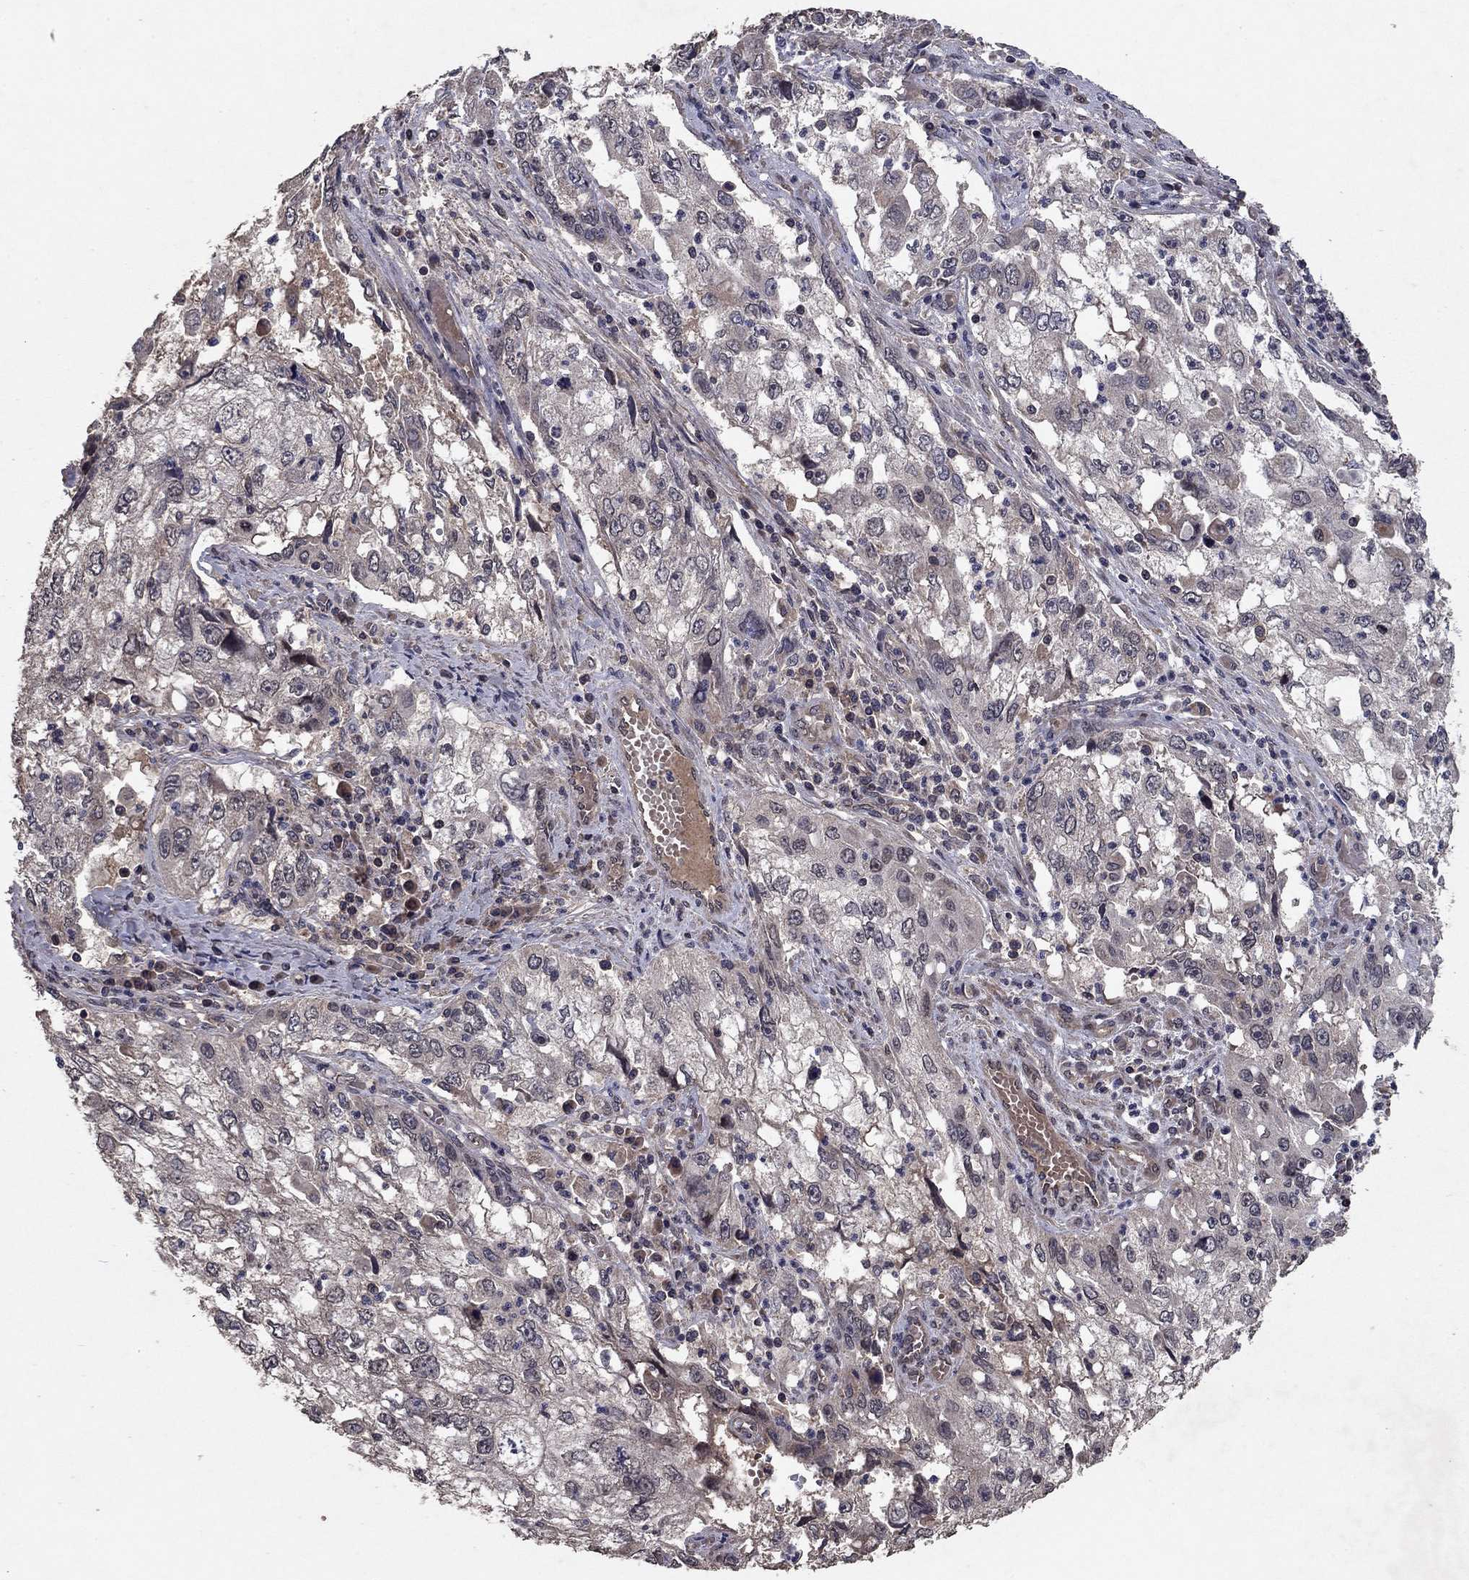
{"staining": {"intensity": "negative", "quantity": "none", "location": "none"}, "tissue": "cervical cancer", "cell_type": "Tumor cells", "image_type": "cancer", "snomed": [{"axis": "morphology", "description": "Squamous cell carcinoma, NOS"}, {"axis": "topography", "description": "Cervix"}], "caption": "IHC photomicrograph of human cervical cancer (squamous cell carcinoma) stained for a protein (brown), which displays no expression in tumor cells.", "gene": "DHRS1", "patient": {"sex": "female", "age": 36}}